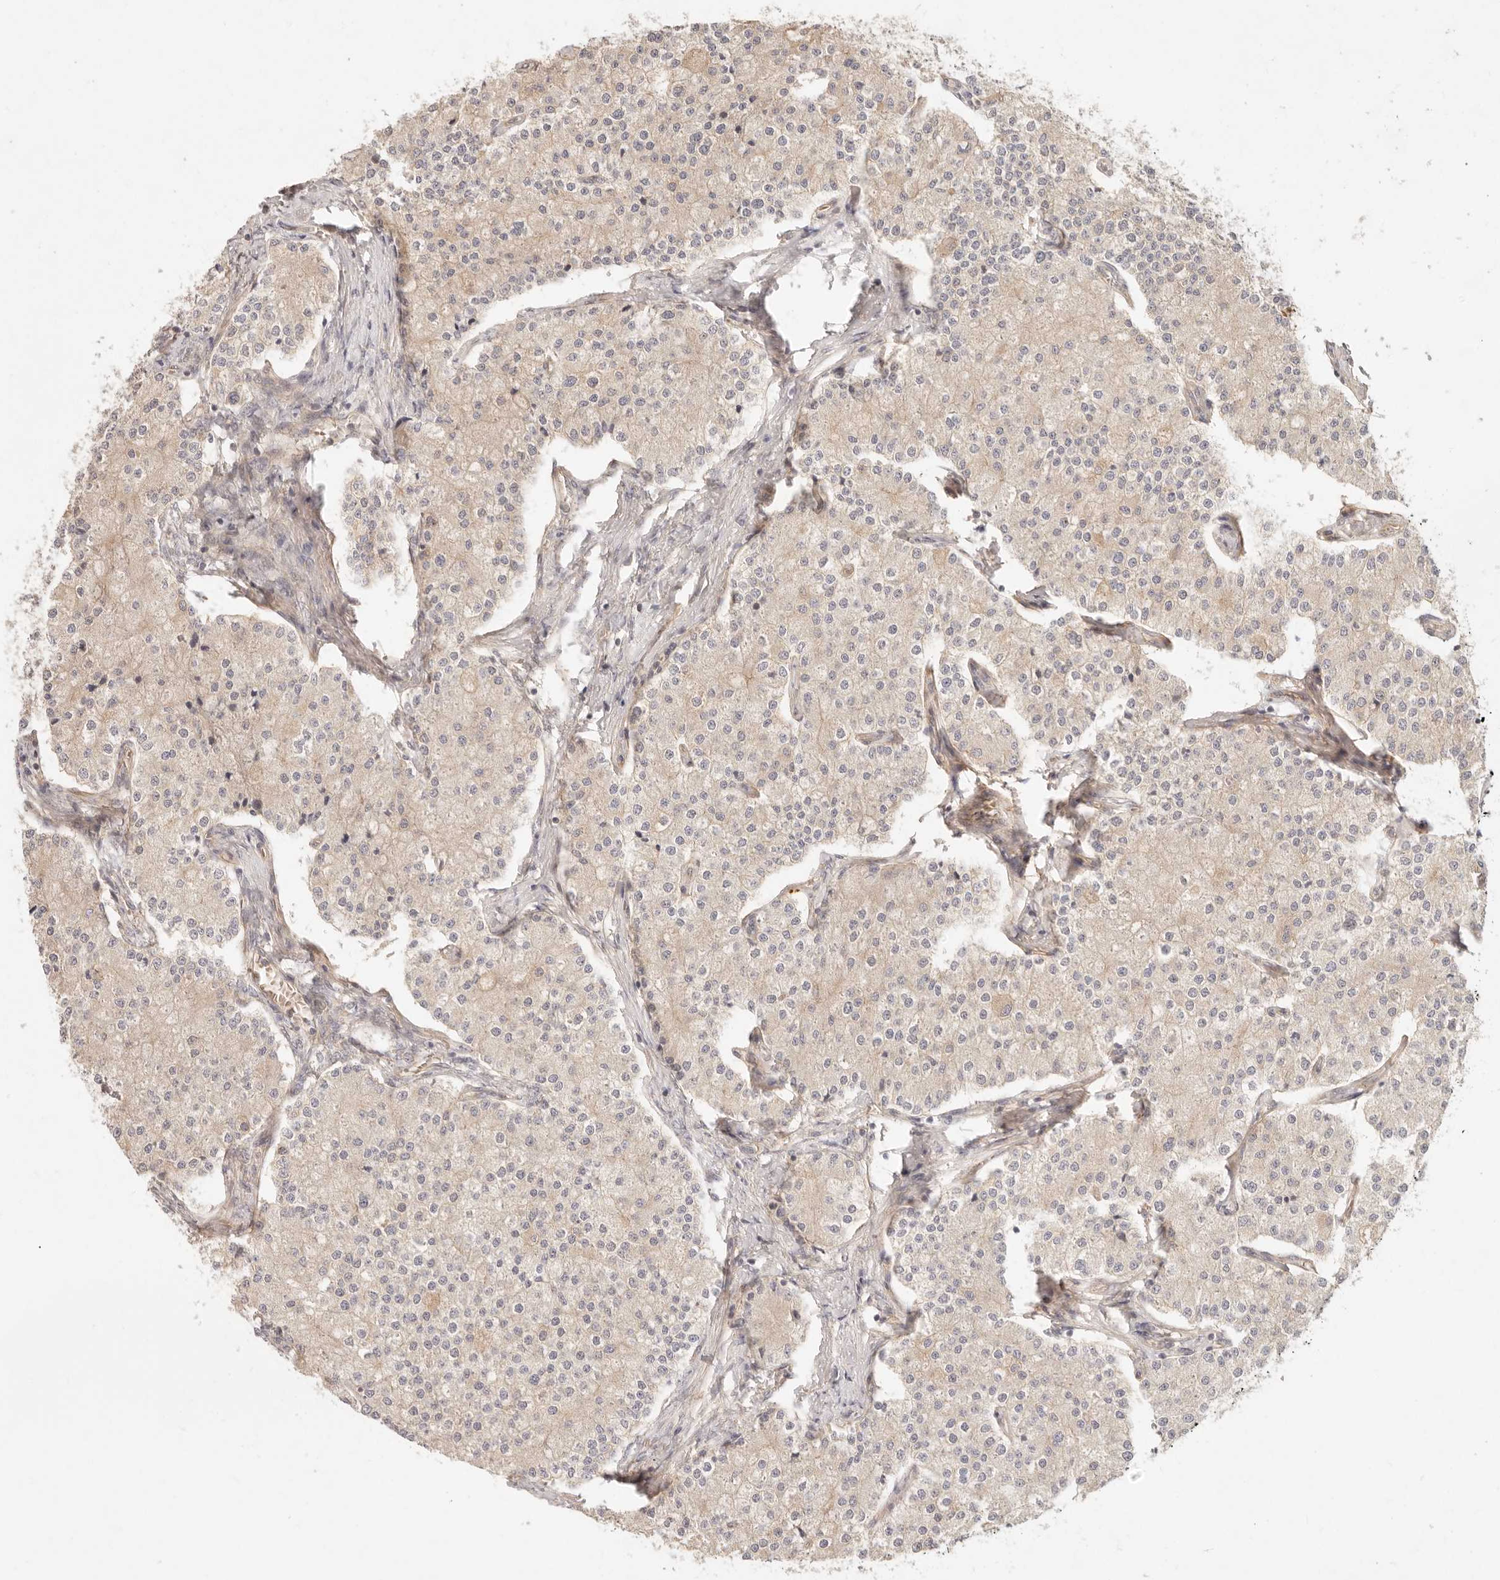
{"staining": {"intensity": "negative", "quantity": "none", "location": "none"}, "tissue": "carcinoid", "cell_type": "Tumor cells", "image_type": "cancer", "snomed": [{"axis": "morphology", "description": "Carcinoid, malignant, NOS"}, {"axis": "topography", "description": "Colon"}], "caption": "High magnification brightfield microscopy of carcinoid stained with DAB (3,3'-diaminobenzidine) (brown) and counterstained with hematoxylin (blue): tumor cells show no significant positivity.", "gene": "PPP1R3B", "patient": {"sex": "female", "age": 52}}